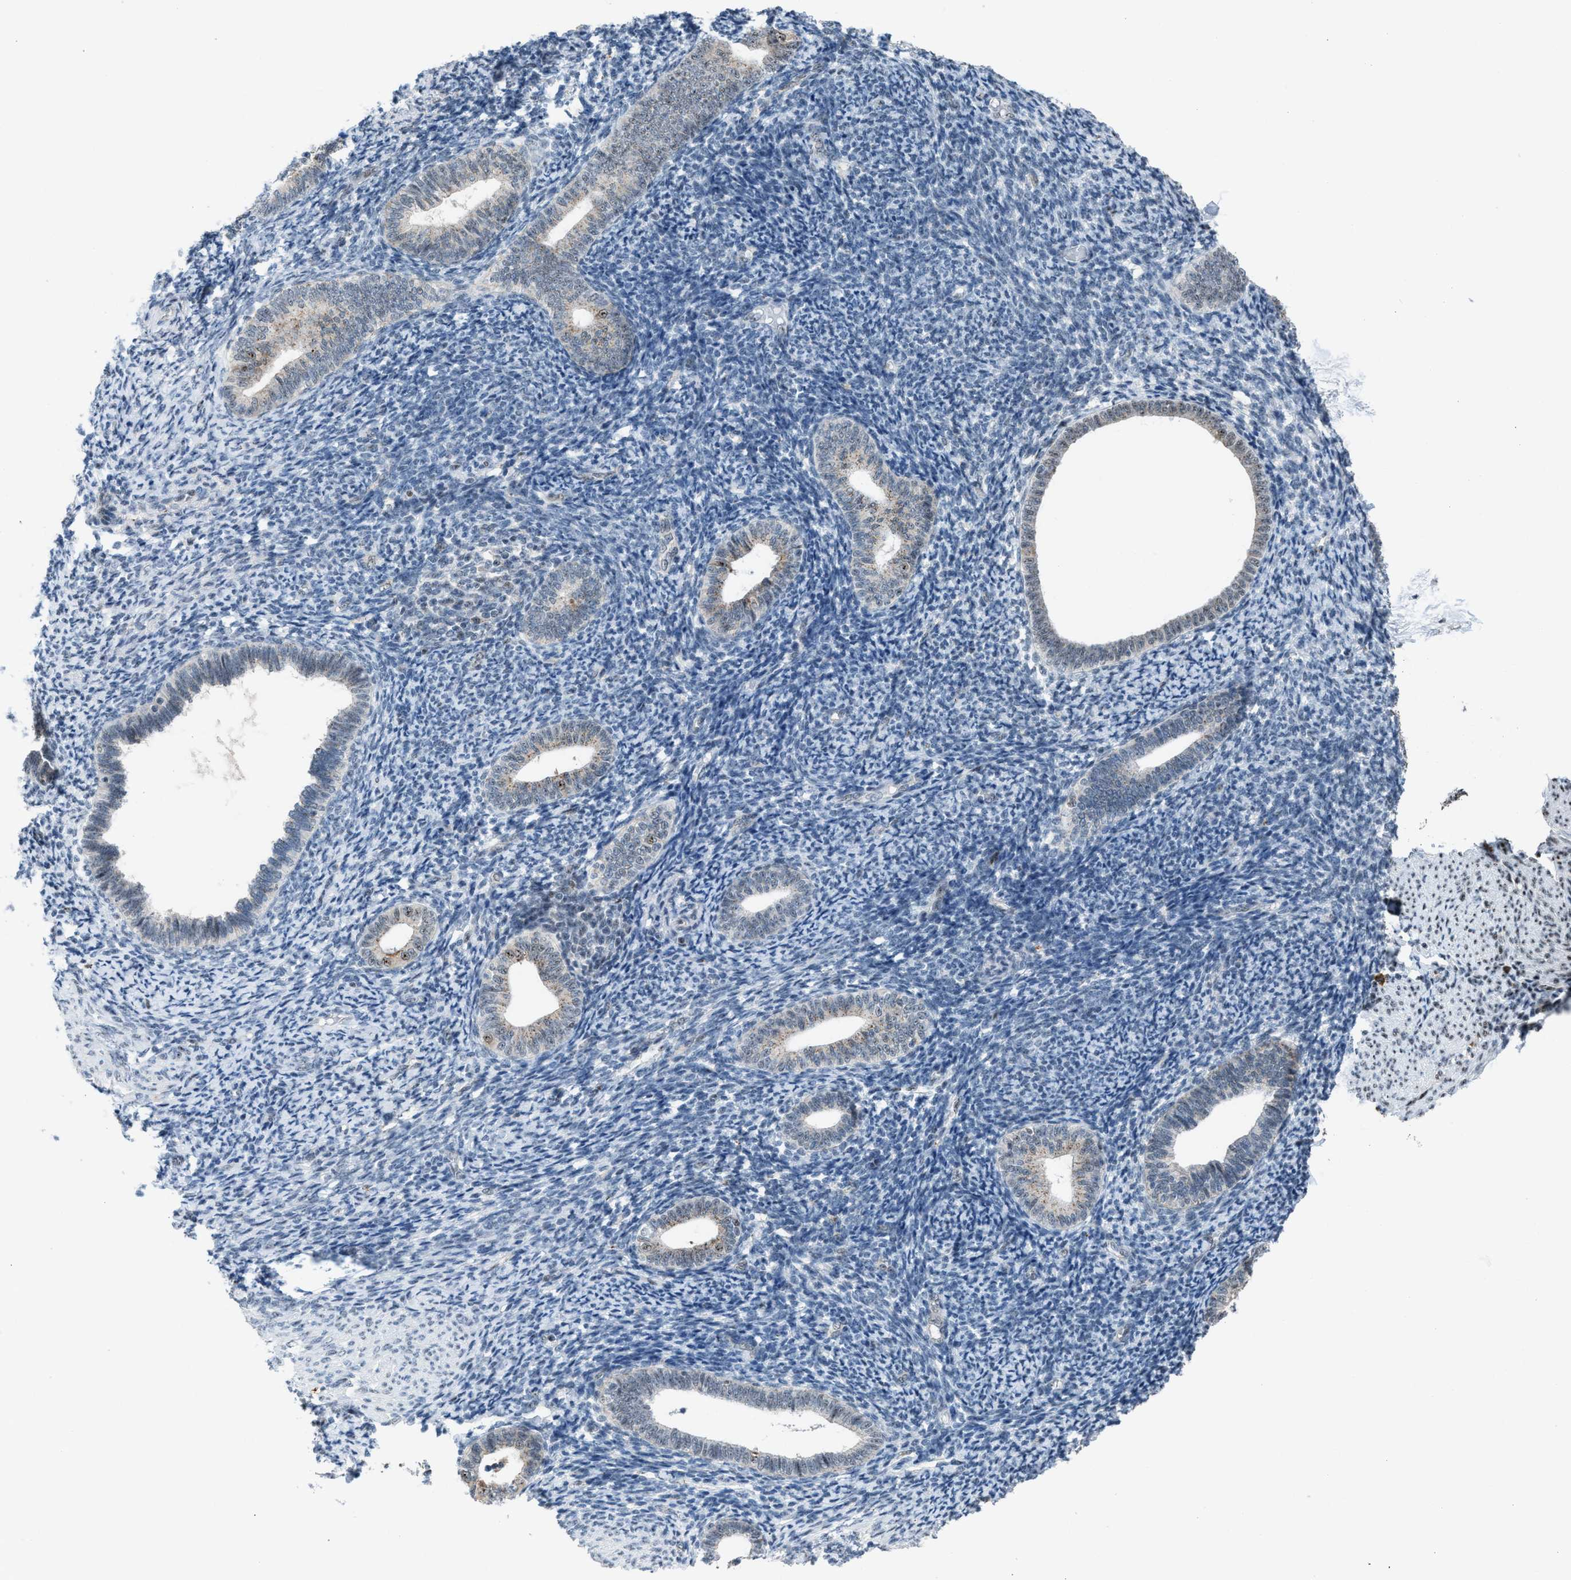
{"staining": {"intensity": "negative", "quantity": "none", "location": "none"}, "tissue": "endometrium", "cell_type": "Cells in endometrial stroma", "image_type": "normal", "snomed": [{"axis": "morphology", "description": "Normal tissue, NOS"}, {"axis": "topography", "description": "Endometrium"}], "caption": "The photomicrograph exhibits no staining of cells in endometrial stroma in benign endometrium. (DAB (3,3'-diaminobenzidine) immunohistochemistry, high magnification).", "gene": "CENPP", "patient": {"sex": "female", "age": 66}}